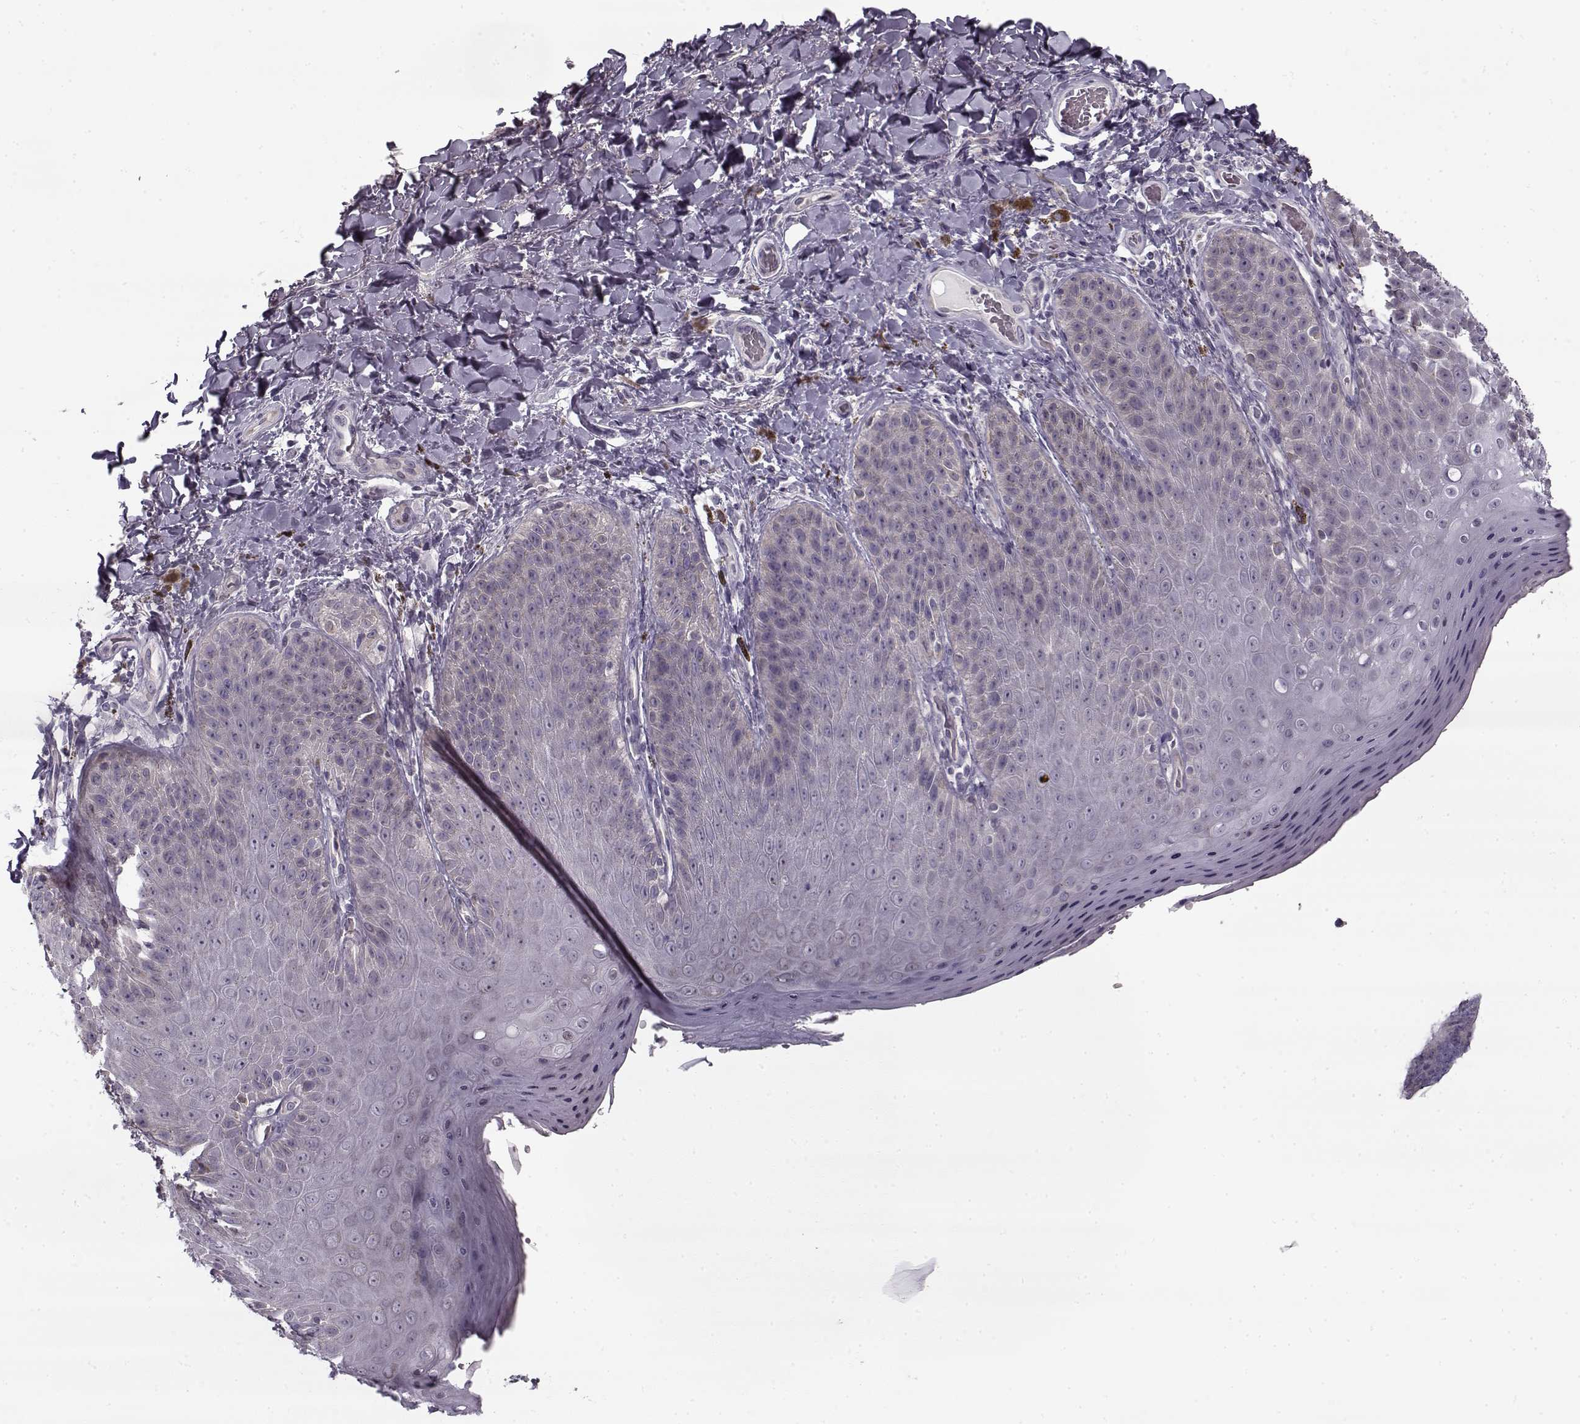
{"staining": {"intensity": "negative", "quantity": "none", "location": "none"}, "tissue": "skin", "cell_type": "Epidermal cells", "image_type": "normal", "snomed": [{"axis": "morphology", "description": "Normal tissue, NOS"}, {"axis": "topography", "description": "Anal"}], "caption": "IHC micrograph of benign skin stained for a protein (brown), which displays no staining in epidermal cells.", "gene": "PNMT", "patient": {"sex": "male", "age": 53}}